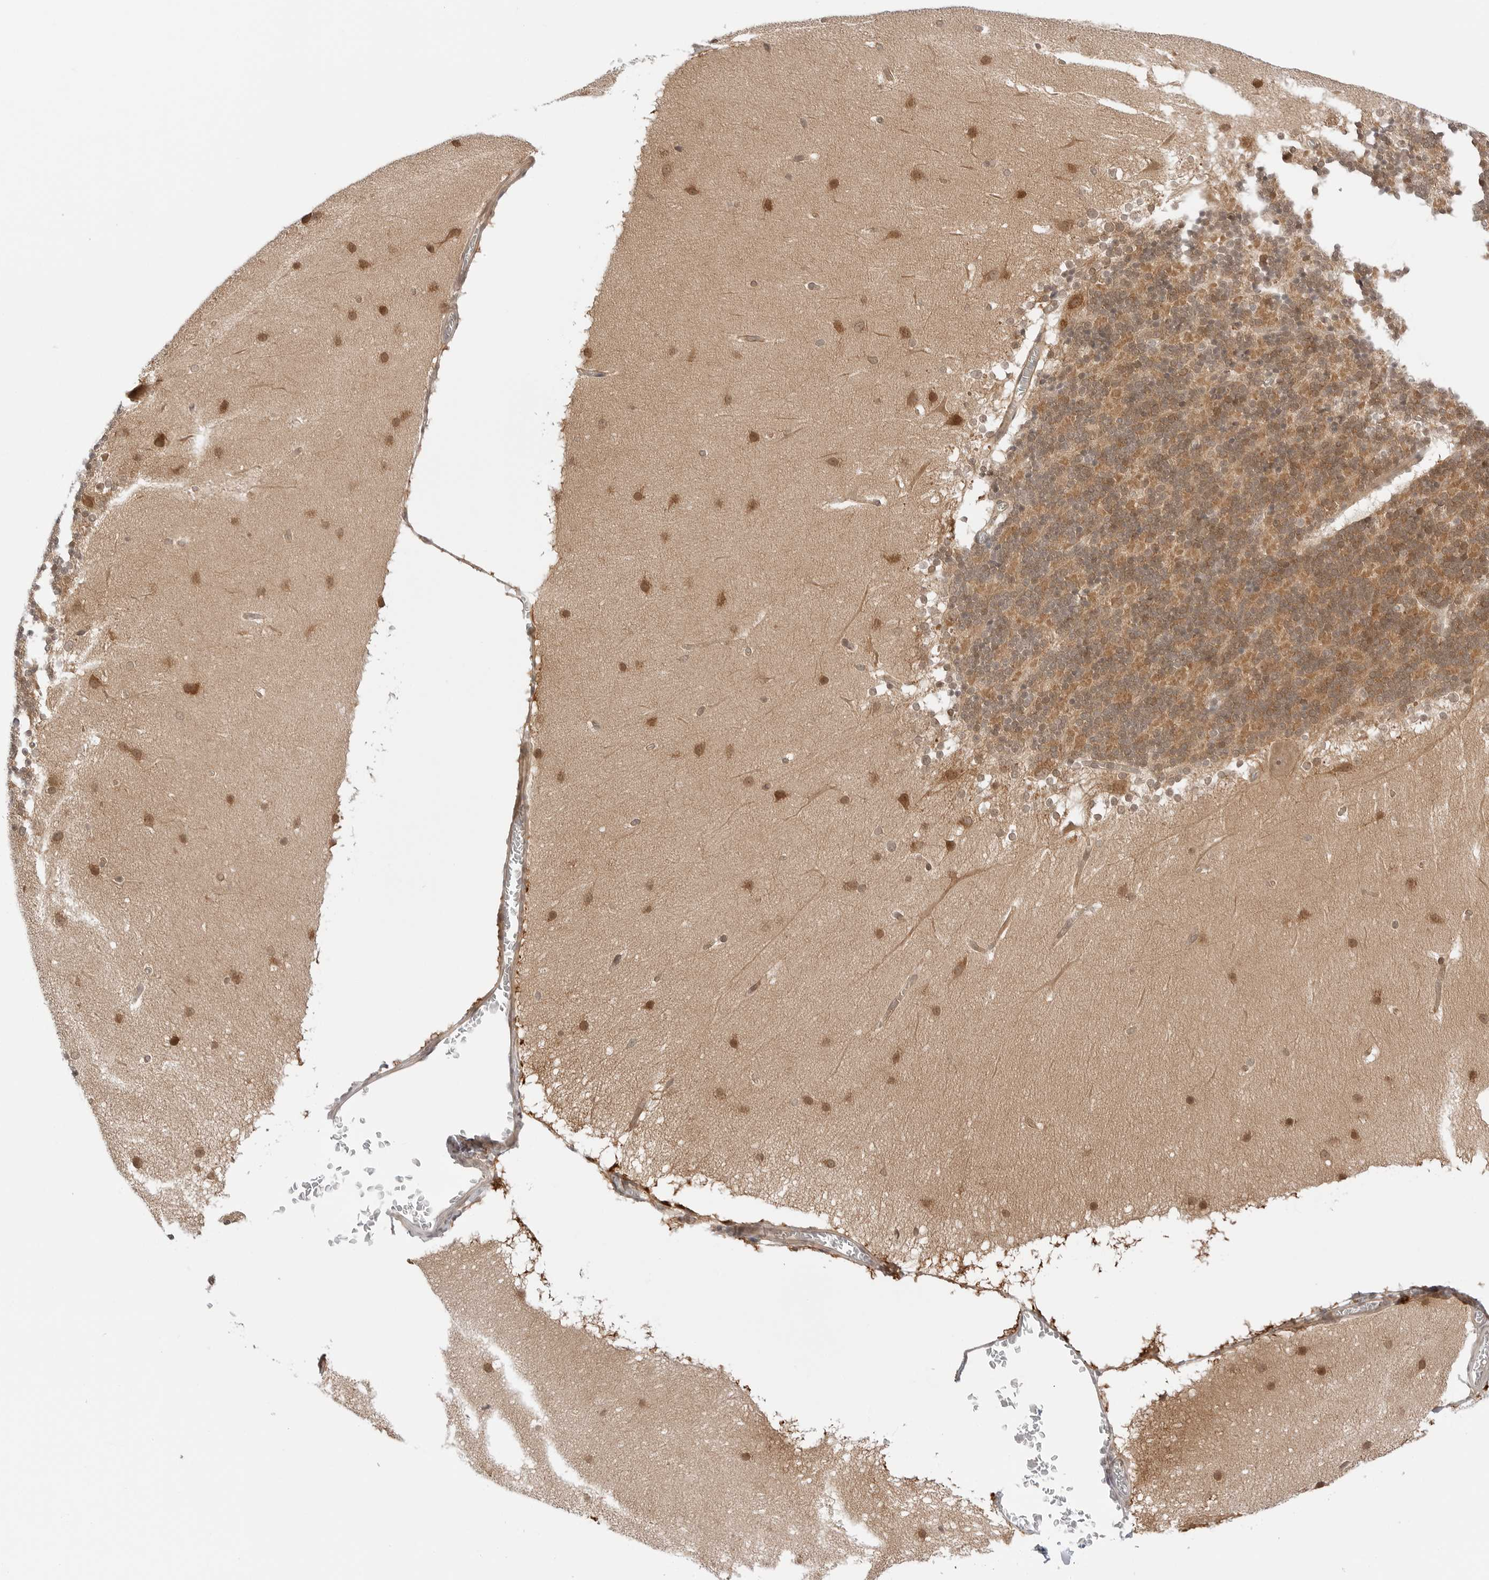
{"staining": {"intensity": "moderate", "quantity": "25%-75%", "location": "cytoplasmic/membranous,nuclear"}, "tissue": "cerebellum", "cell_type": "Cells in granular layer", "image_type": "normal", "snomed": [{"axis": "morphology", "description": "Normal tissue, NOS"}, {"axis": "topography", "description": "Cerebellum"}], "caption": "Immunohistochemical staining of unremarkable cerebellum exhibits moderate cytoplasmic/membranous,nuclear protein positivity in about 25%-75% of cells in granular layer.", "gene": "NUDC", "patient": {"sex": "female", "age": 19}}